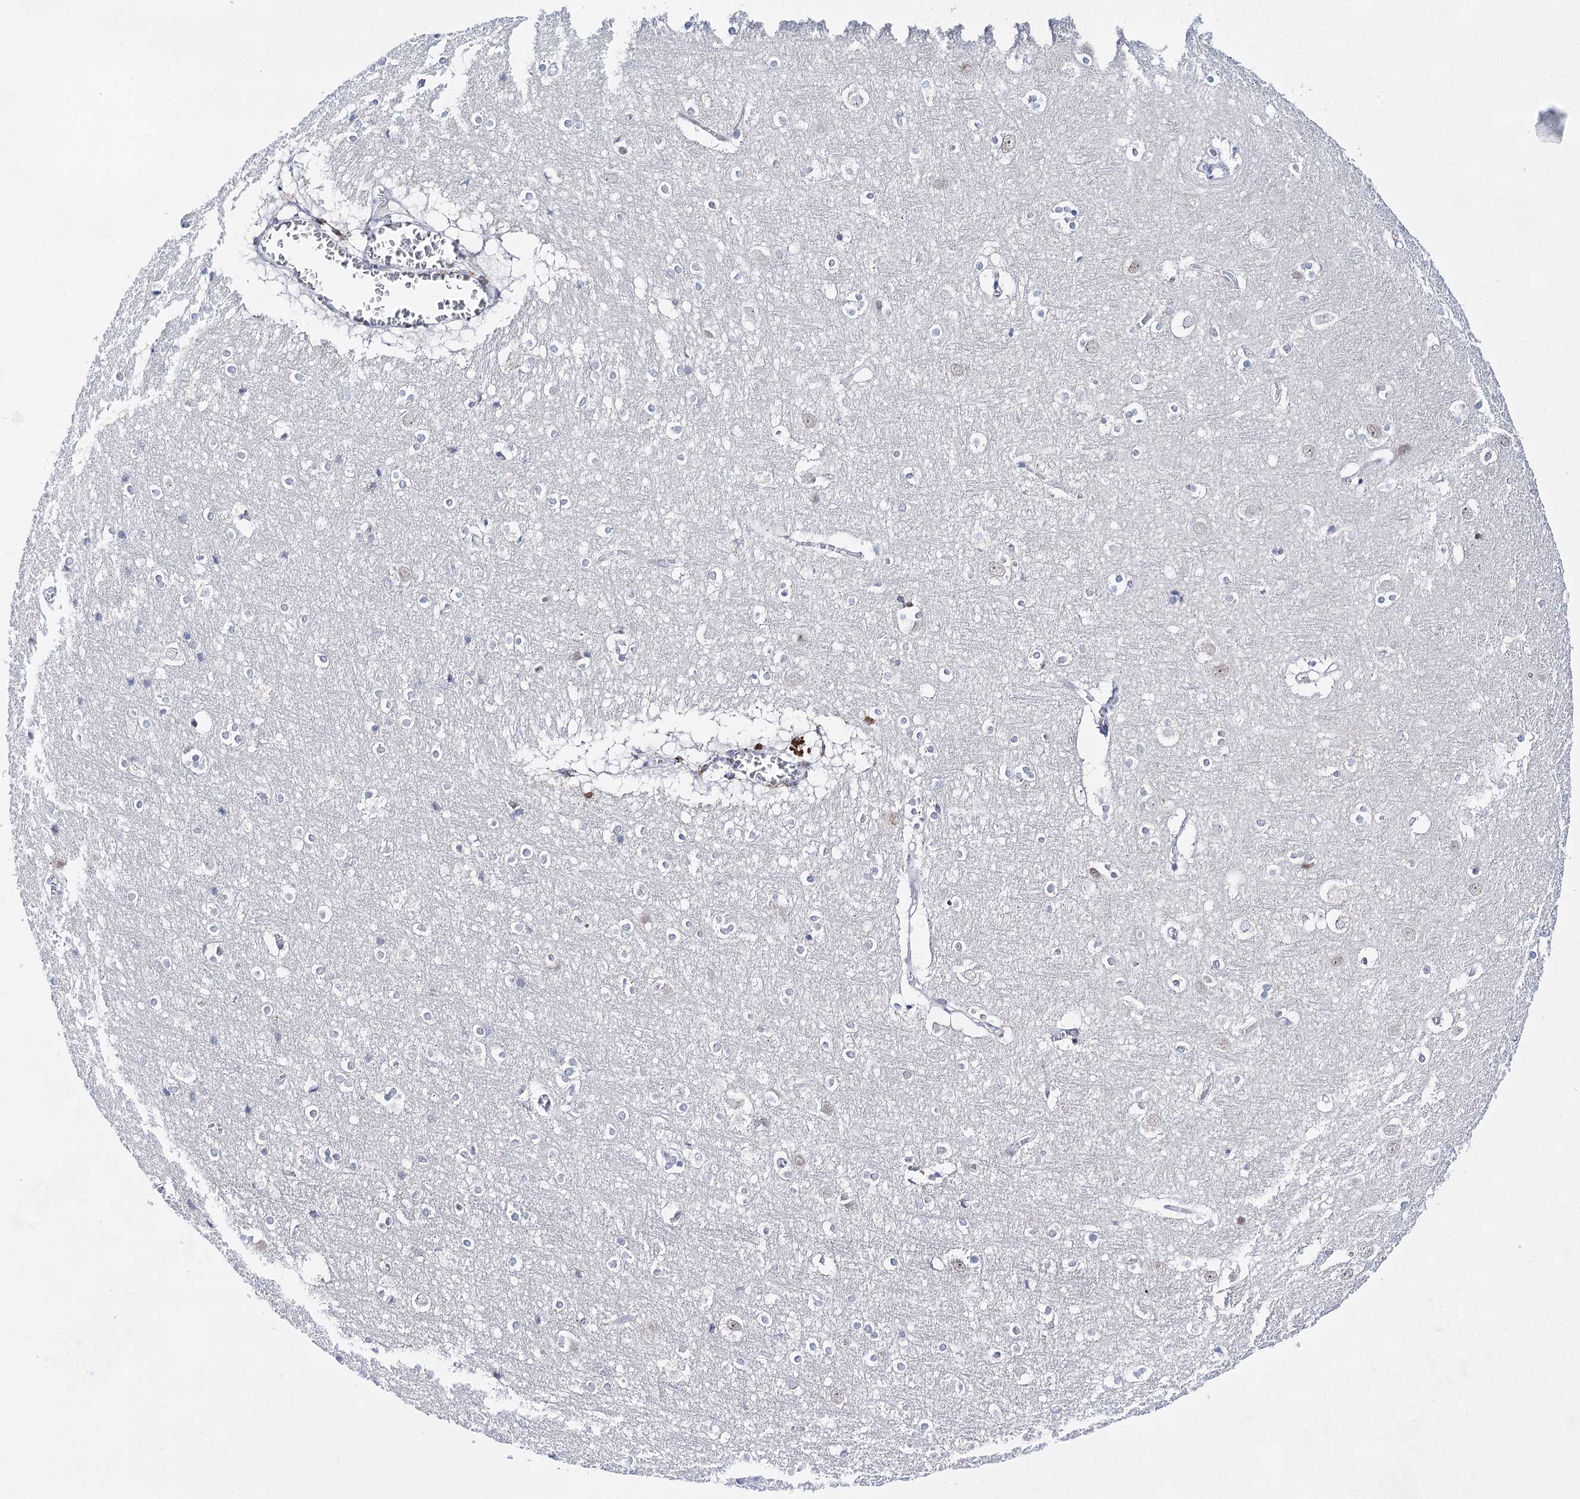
{"staining": {"intensity": "negative", "quantity": "none", "location": "none"}, "tissue": "cerebral cortex", "cell_type": "Endothelial cells", "image_type": "normal", "snomed": [{"axis": "morphology", "description": "Normal tissue, NOS"}, {"axis": "topography", "description": "Cerebral cortex"}], "caption": "Image shows no significant protein expression in endothelial cells of normal cerebral cortex. (DAB (3,3'-diaminobenzidine) immunohistochemistry (IHC) with hematoxylin counter stain).", "gene": "BPHL", "patient": {"sex": "male", "age": 54}}